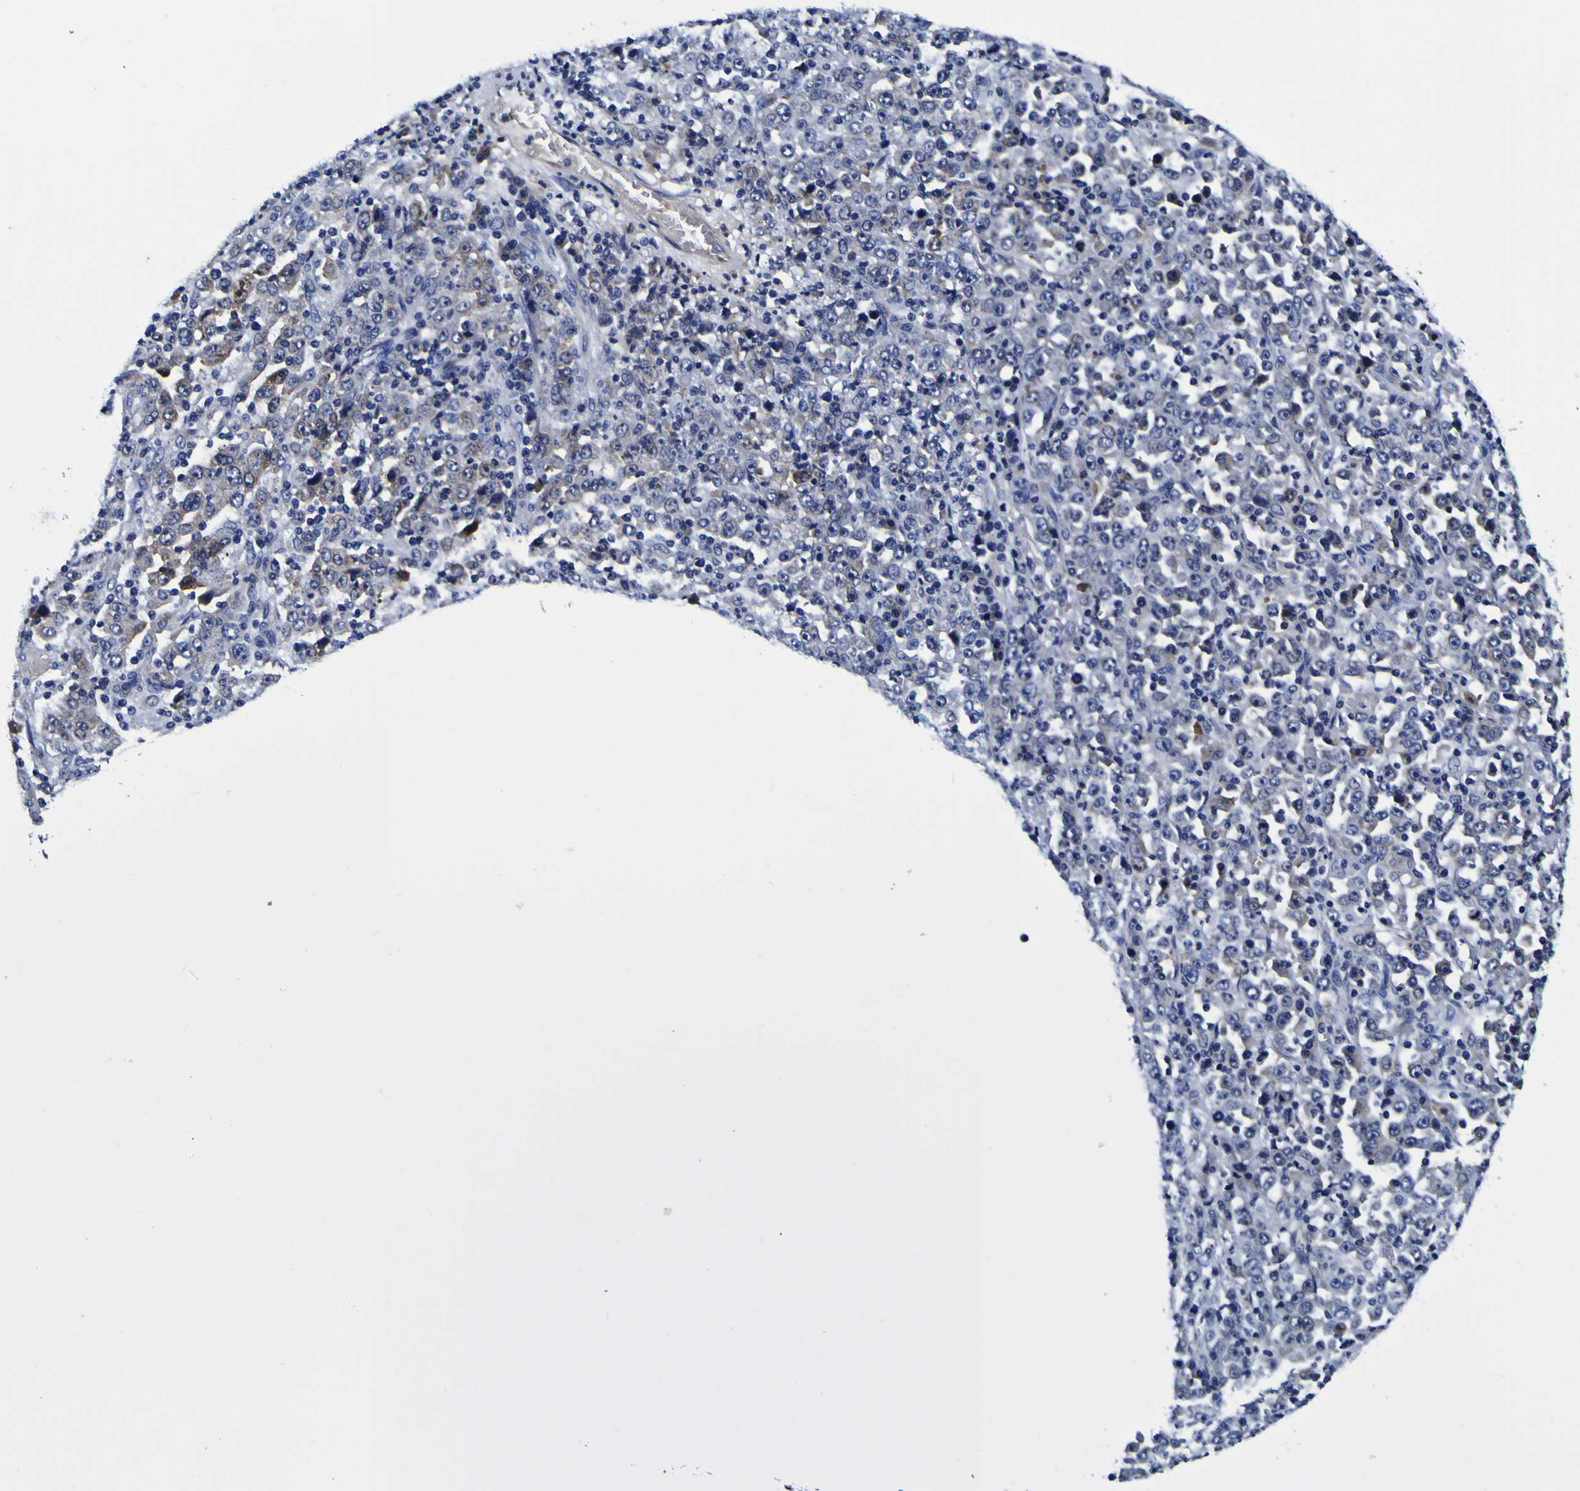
{"staining": {"intensity": "moderate", "quantity": "<25%", "location": "cytoplasmic/membranous"}, "tissue": "stomach cancer", "cell_type": "Tumor cells", "image_type": "cancer", "snomed": [{"axis": "morphology", "description": "Normal tissue, NOS"}, {"axis": "morphology", "description": "Adenocarcinoma, NOS"}, {"axis": "topography", "description": "Stomach, upper"}, {"axis": "topography", "description": "Stomach"}], "caption": "There is low levels of moderate cytoplasmic/membranous staining in tumor cells of adenocarcinoma (stomach), as demonstrated by immunohistochemical staining (brown color).", "gene": "PDLIM4", "patient": {"sex": "male", "age": 59}}